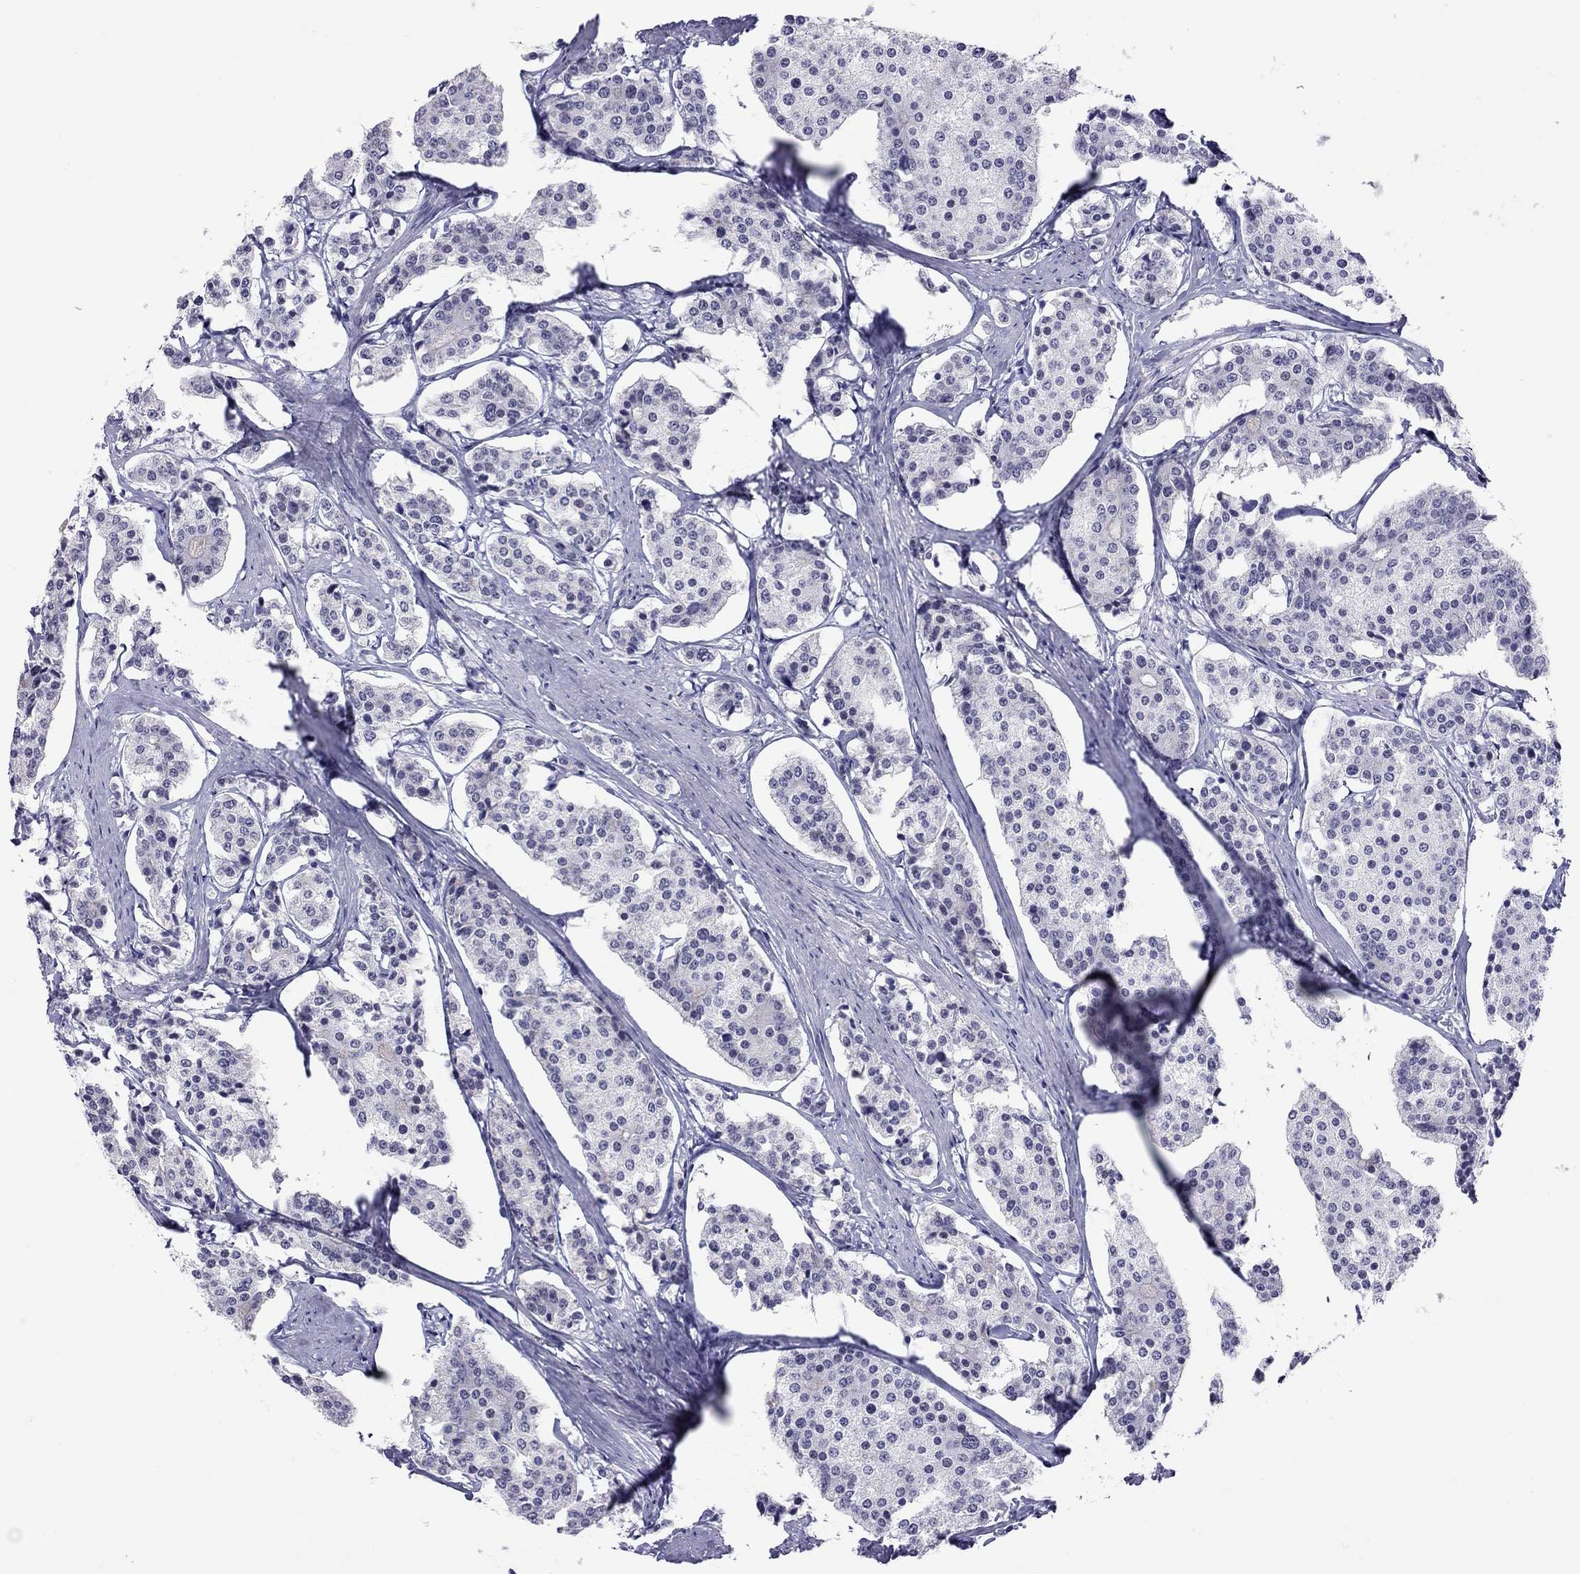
{"staining": {"intensity": "negative", "quantity": "none", "location": "none"}, "tissue": "carcinoid", "cell_type": "Tumor cells", "image_type": "cancer", "snomed": [{"axis": "morphology", "description": "Carcinoid, malignant, NOS"}, {"axis": "topography", "description": "Small intestine"}], "caption": "The immunohistochemistry photomicrograph has no significant staining in tumor cells of carcinoid tissue.", "gene": "JHY", "patient": {"sex": "female", "age": 65}}